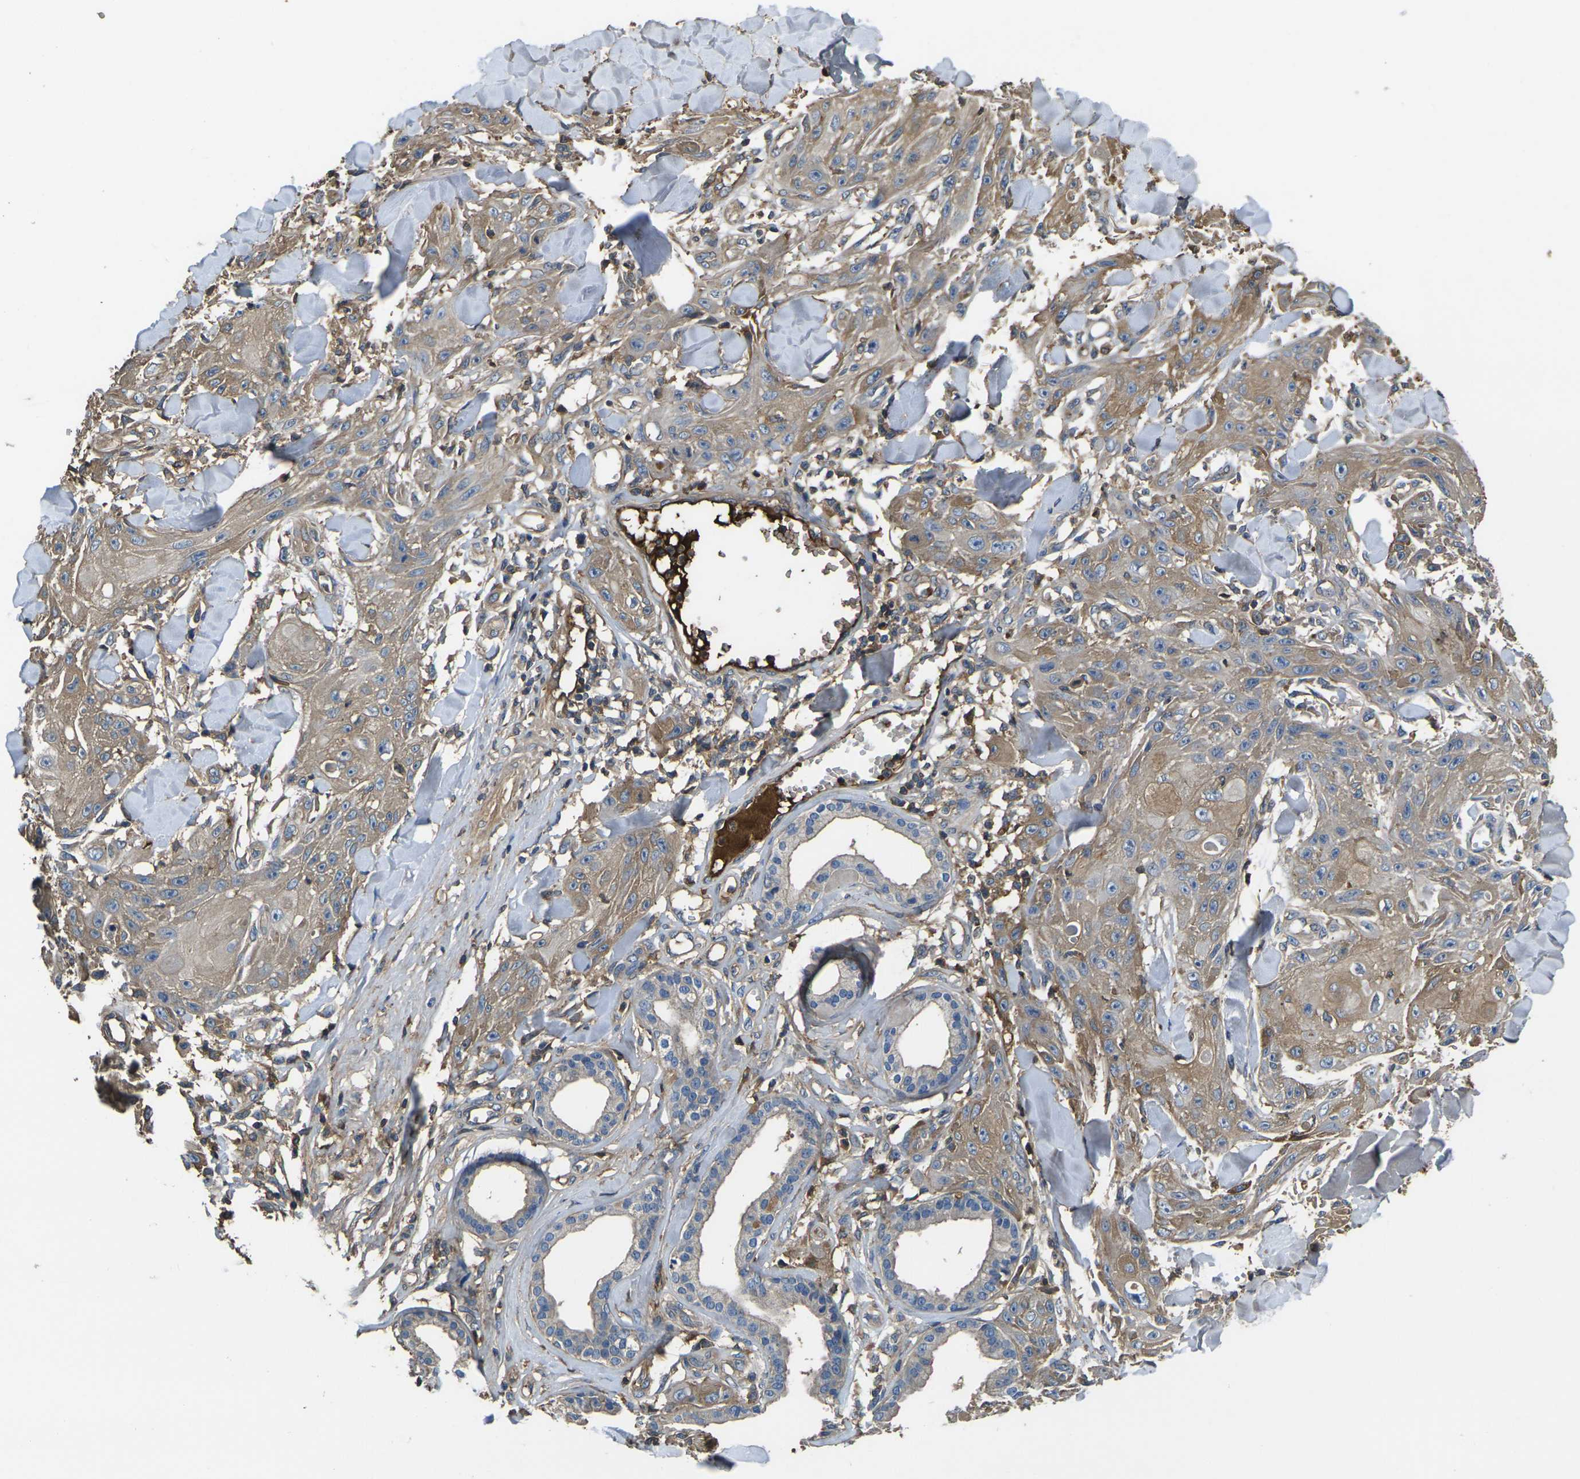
{"staining": {"intensity": "moderate", "quantity": ">75%", "location": "cytoplasmic/membranous"}, "tissue": "skin cancer", "cell_type": "Tumor cells", "image_type": "cancer", "snomed": [{"axis": "morphology", "description": "Squamous cell carcinoma, NOS"}, {"axis": "topography", "description": "Skin"}], "caption": "DAB (3,3'-diaminobenzidine) immunohistochemical staining of human skin cancer (squamous cell carcinoma) demonstrates moderate cytoplasmic/membranous protein expression in about >75% of tumor cells.", "gene": "HSPG2", "patient": {"sex": "male", "age": 74}}